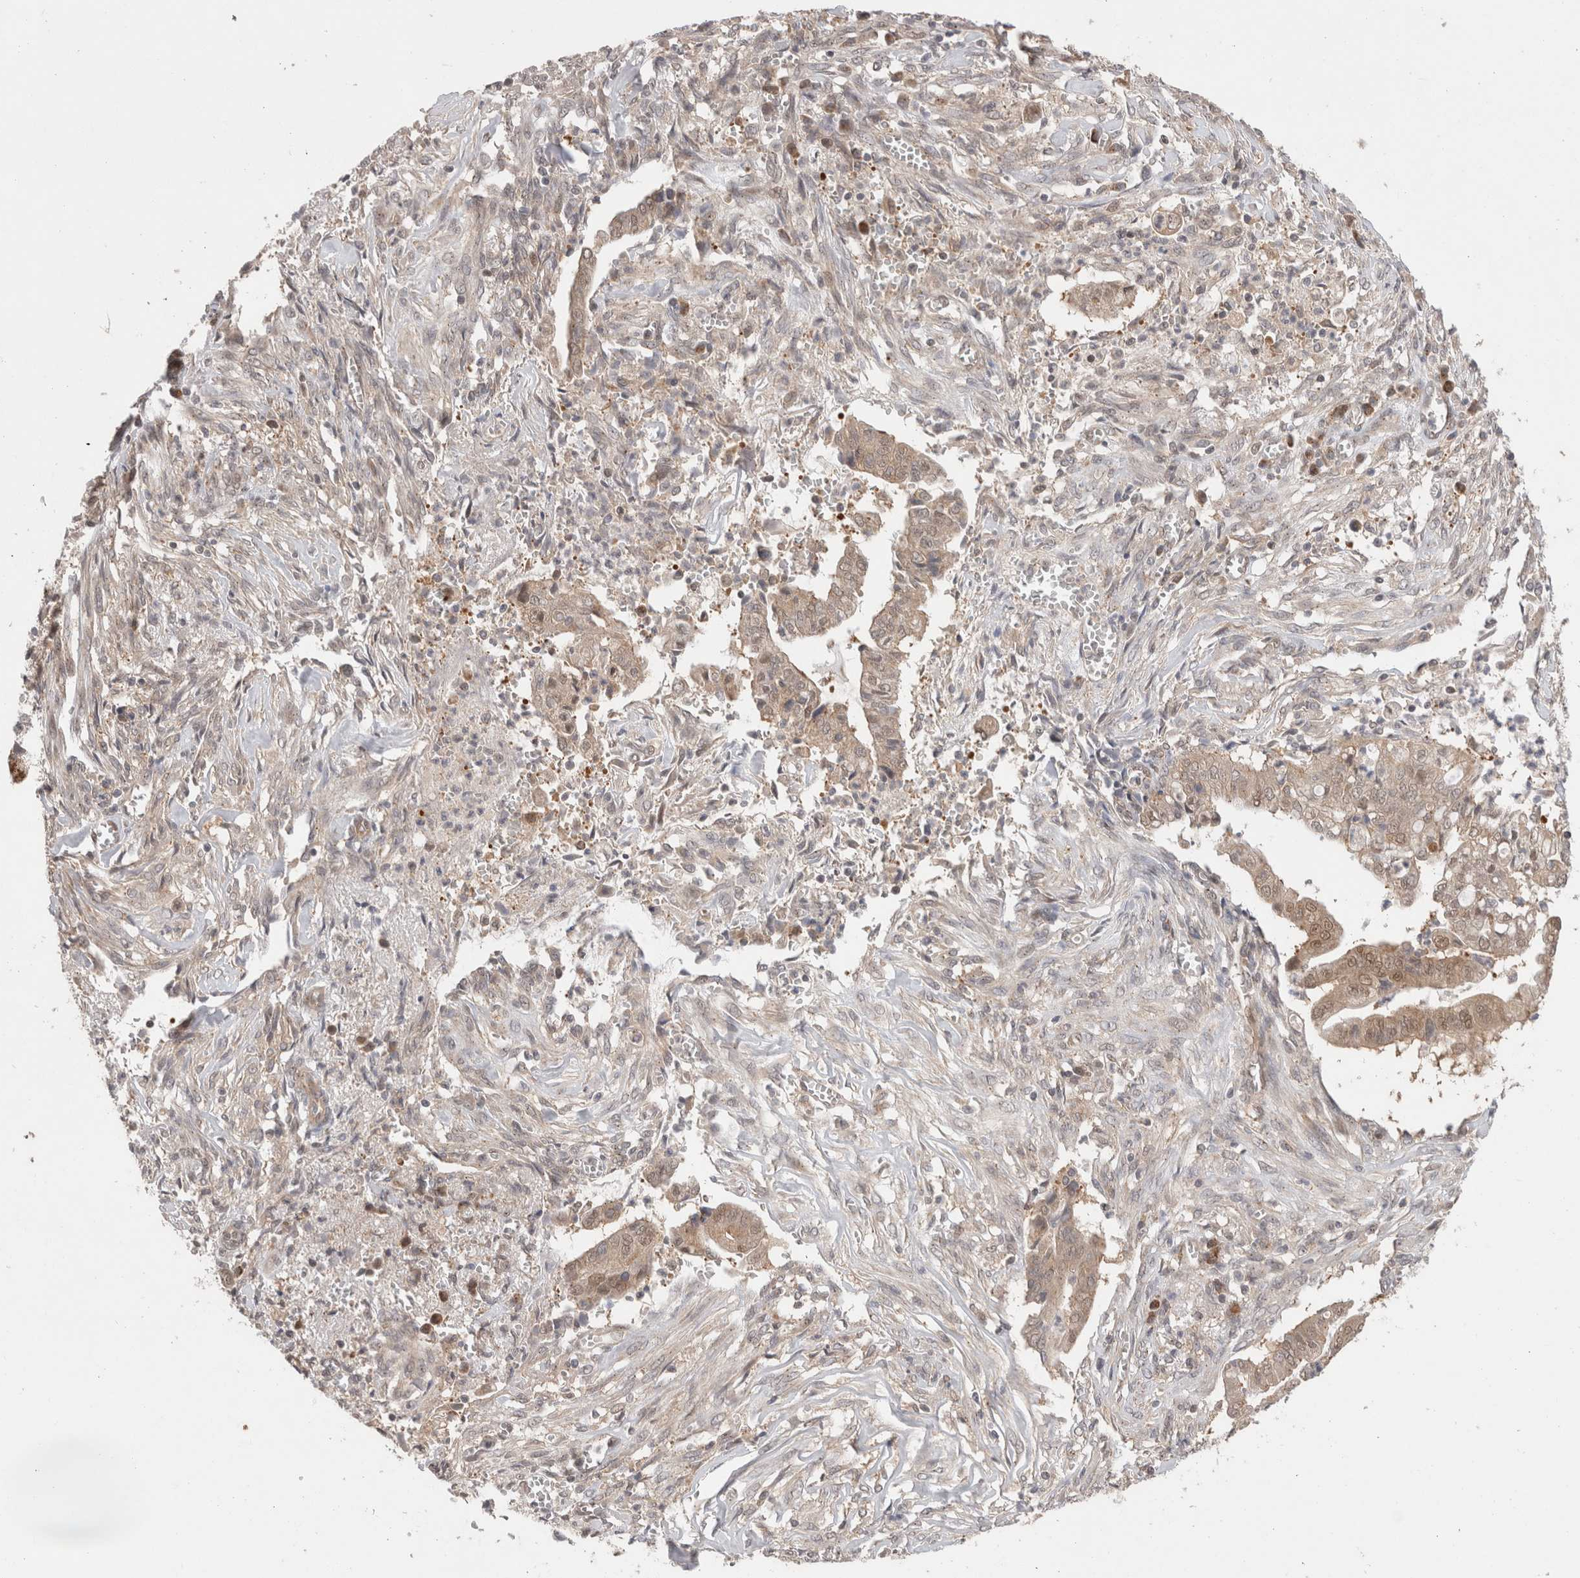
{"staining": {"intensity": "weak", "quantity": ">75%", "location": "cytoplasmic/membranous,nuclear"}, "tissue": "cervical cancer", "cell_type": "Tumor cells", "image_type": "cancer", "snomed": [{"axis": "morphology", "description": "Adenocarcinoma, NOS"}, {"axis": "topography", "description": "Cervix"}], "caption": "Immunohistochemistry photomicrograph of human cervical cancer stained for a protein (brown), which exhibits low levels of weak cytoplasmic/membranous and nuclear positivity in about >75% of tumor cells.", "gene": "SLC29A1", "patient": {"sex": "female", "age": 44}}